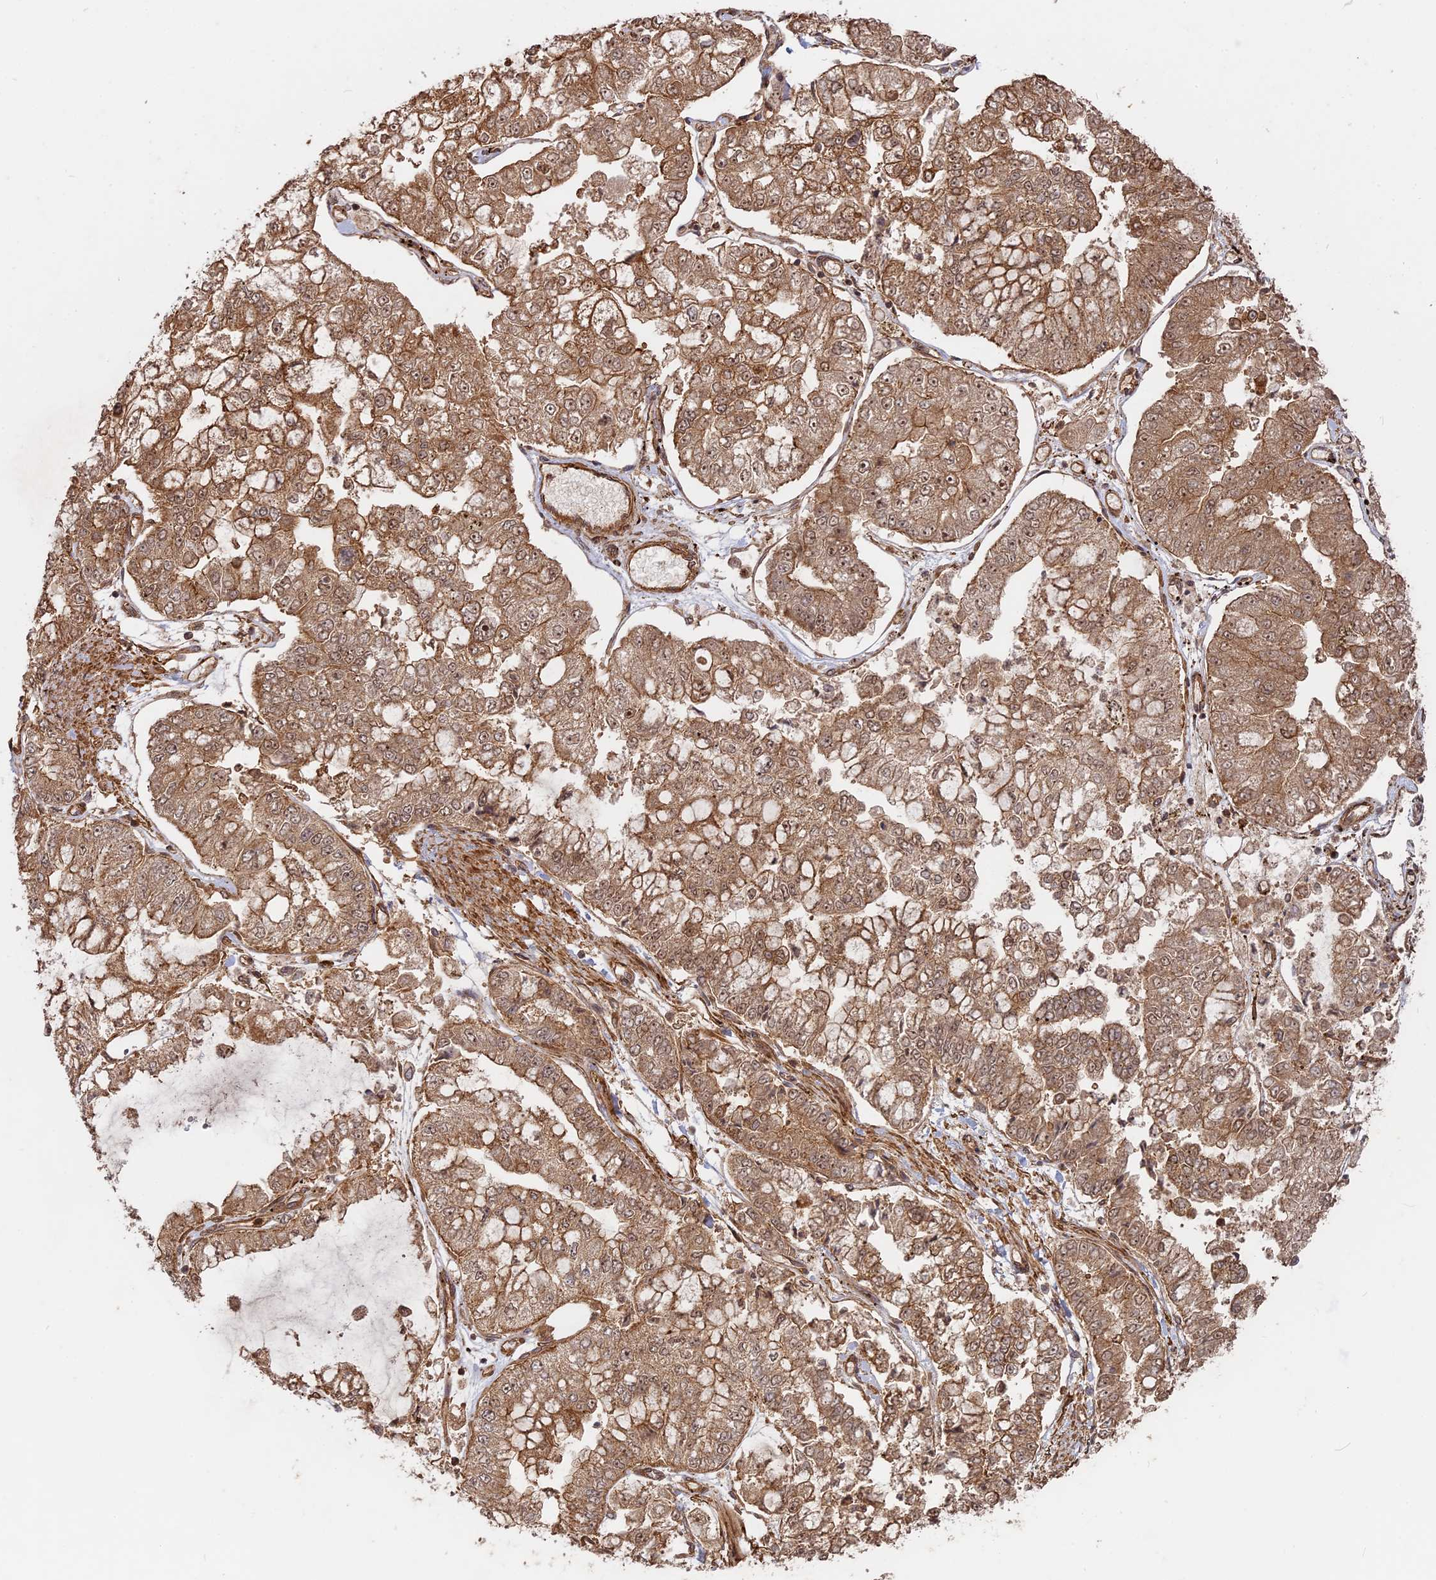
{"staining": {"intensity": "moderate", "quantity": ">75%", "location": "cytoplasmic/membranous,nuclear"}, "tissue": "stomach cancer", "cell_type": "Tumor cells", "image_type": "cancer", "snomed": [{"axis": "morphology", "description": "Adenocarcinoma, NOS"}, {"axis": "topography", "description": "Stomach"}], "caption": "Approximately >75% of tumor cells in stomach cancer demonstrate moderate cytoplasmic/membranous and nuclear protein staining as visualized by brown immunohistochemical staining.", "gene": "CCDC174", "patient": {"sex": "male", "age": 76}}